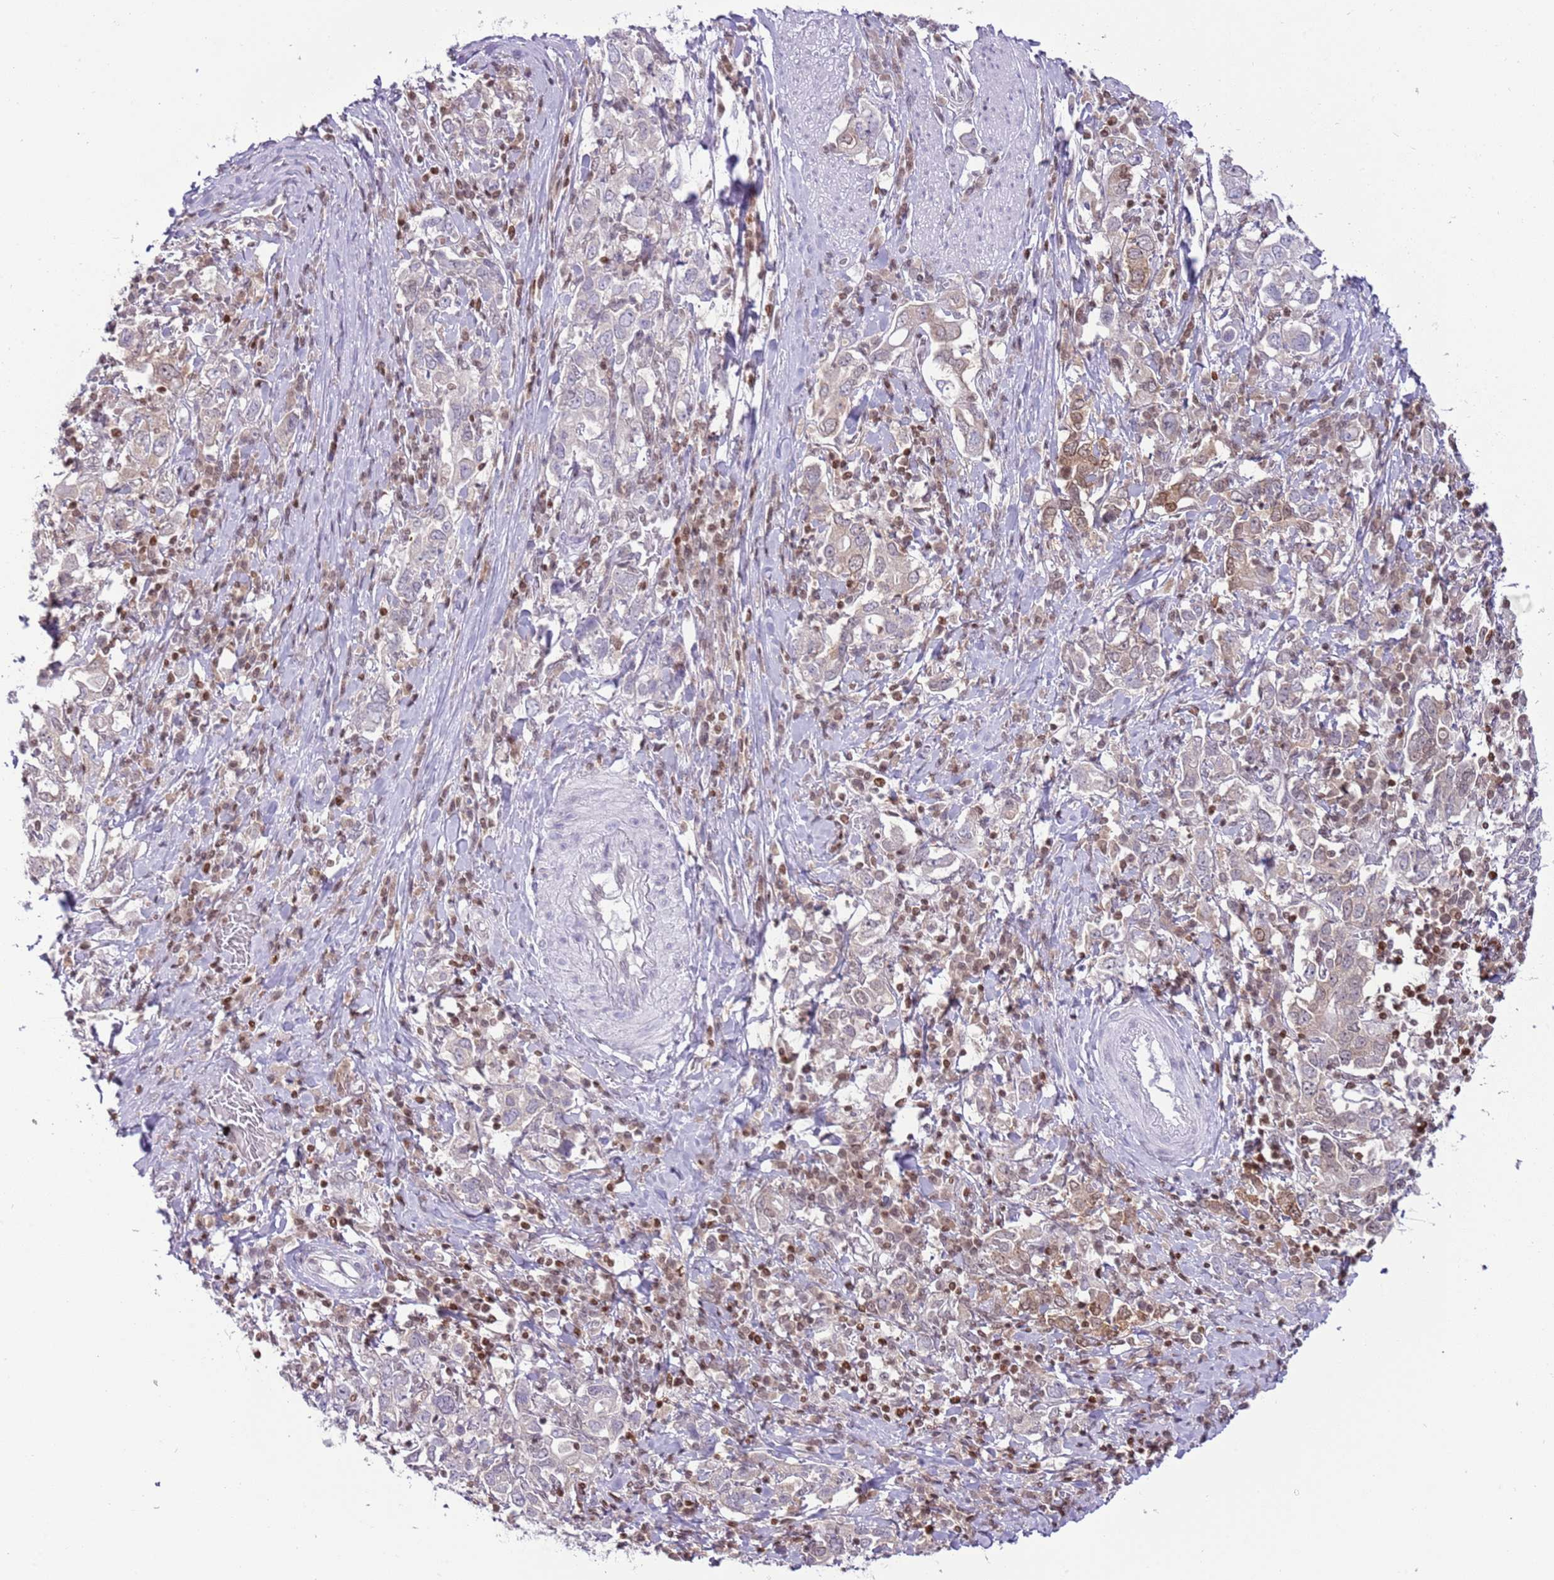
{"staining": {"intensity": "weak", "quantity": "25%-75%", "location": "cytoplasmic/membranous"}, "tissue": "stomach cancer", "cell_type": "Tumor cells", "image_type": "cancer", "snomed": [{"axis": "morphology", "description": "Adenocarcinoma, NOS"}, {"axis": "topography", "description": "Stomach, upper"}, {"axis": "topography", "description": "Stomach"}], "caption": "Immunohistochemistry (IHC) image of neoplastic tissue: stomach adenocarcinoma stained using immunohistochemistry exhibits low levels of weak protein expression localized specifically in the cytoplasmic/membranous of tumor cells, appearing as a cytoplasmic/membranous brown color.", "gene": "SELENOH", "patient": {"sex": "male", "age": 62}}